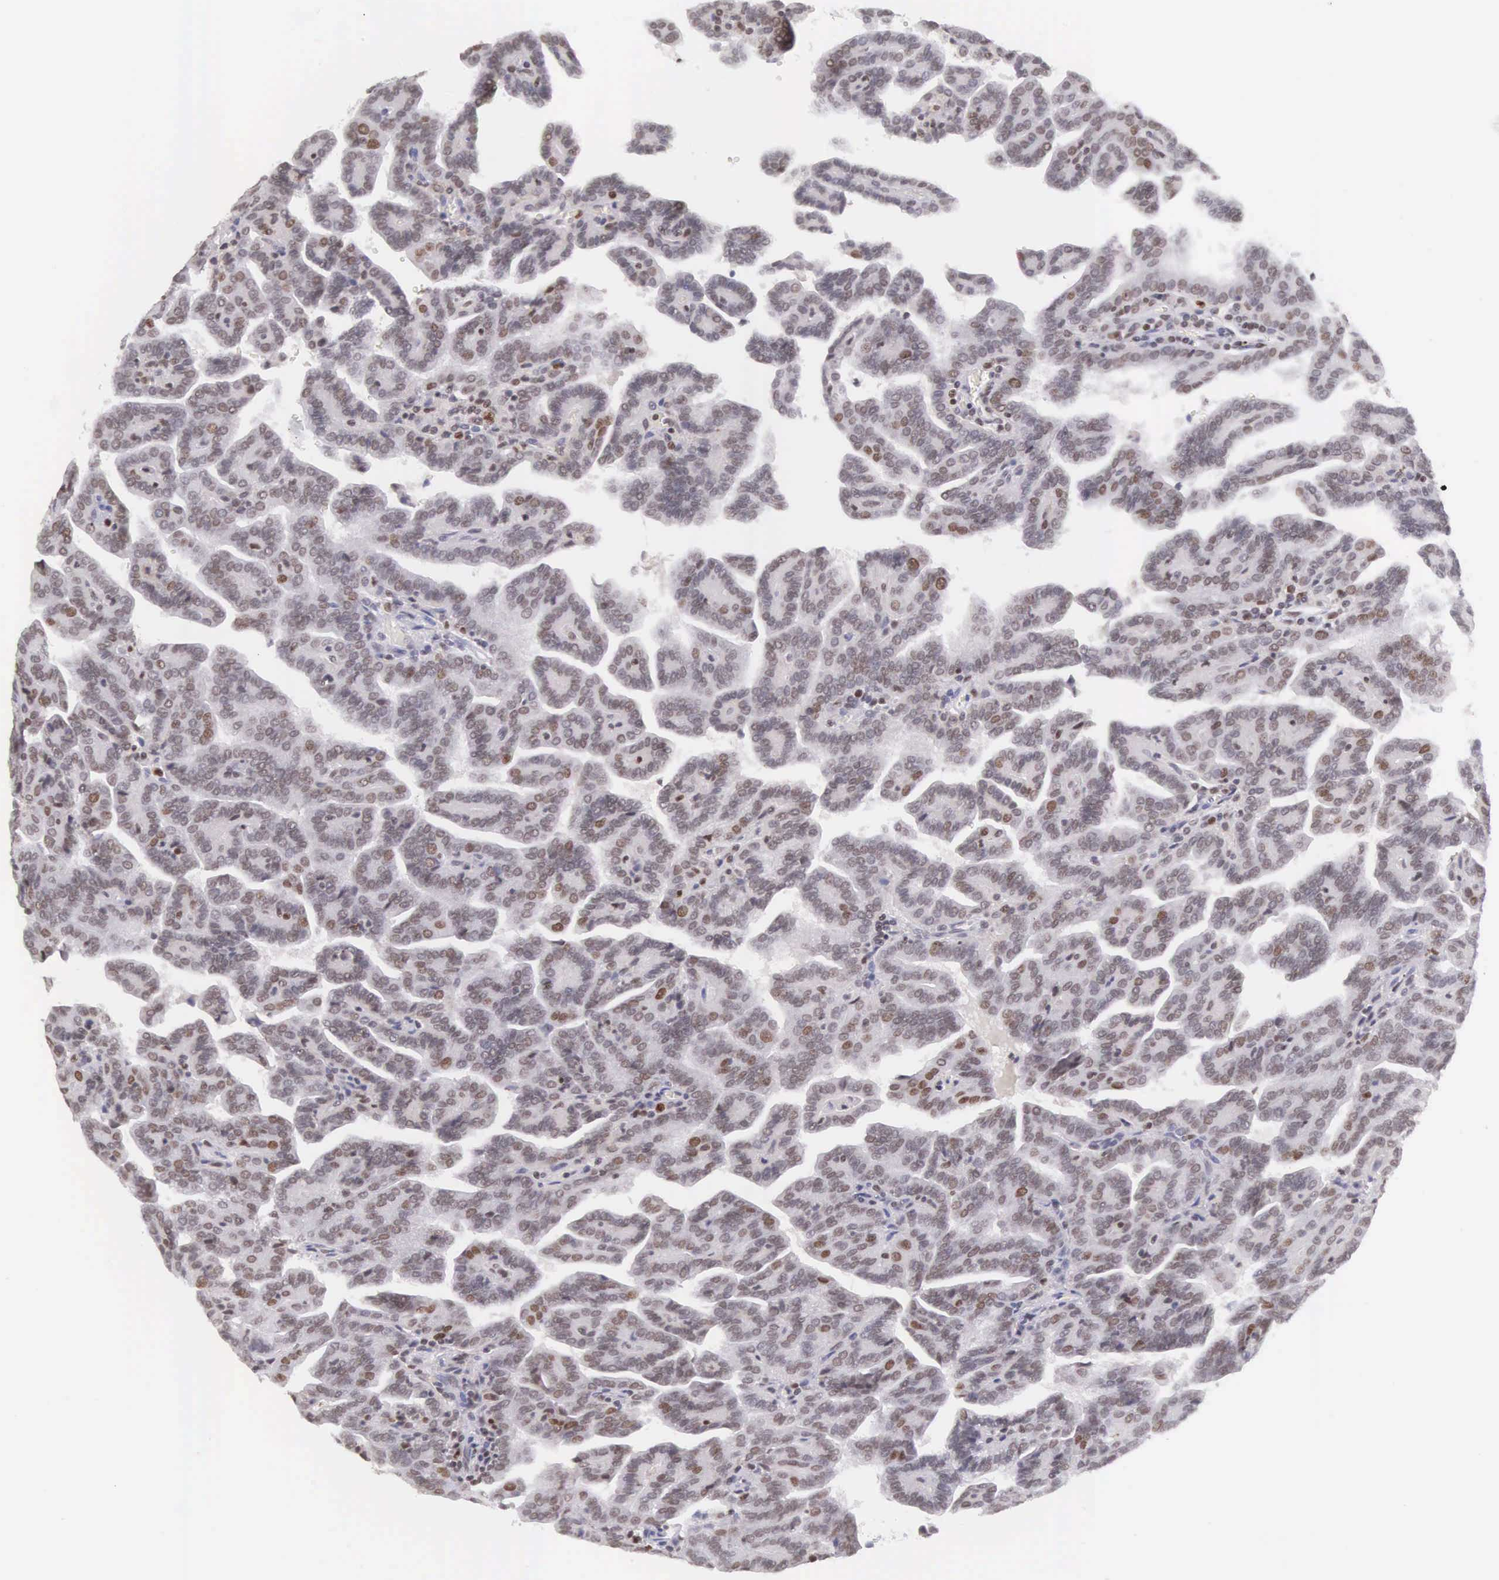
{"staining": {"intensity": "weak", "quantity": "25%-75%", "location": "nuclear"}, "tissue": "renal cancer", "cell_type": "Tumor cells", "image_type": "cancer", "snomed": [{"axis": "morphology", "description": "Adenocarcinoma, NOS"}, {"axis": "topography", "description": "Kidney"}], "caption": "Human renal adenocarcinoma stained for a protein (brown) reveals weak nuclear positive positivity in approximately 25%-75% of tumor cells.", "gene": "VRK1", "patient": {"sex": "male", "age": 61}}